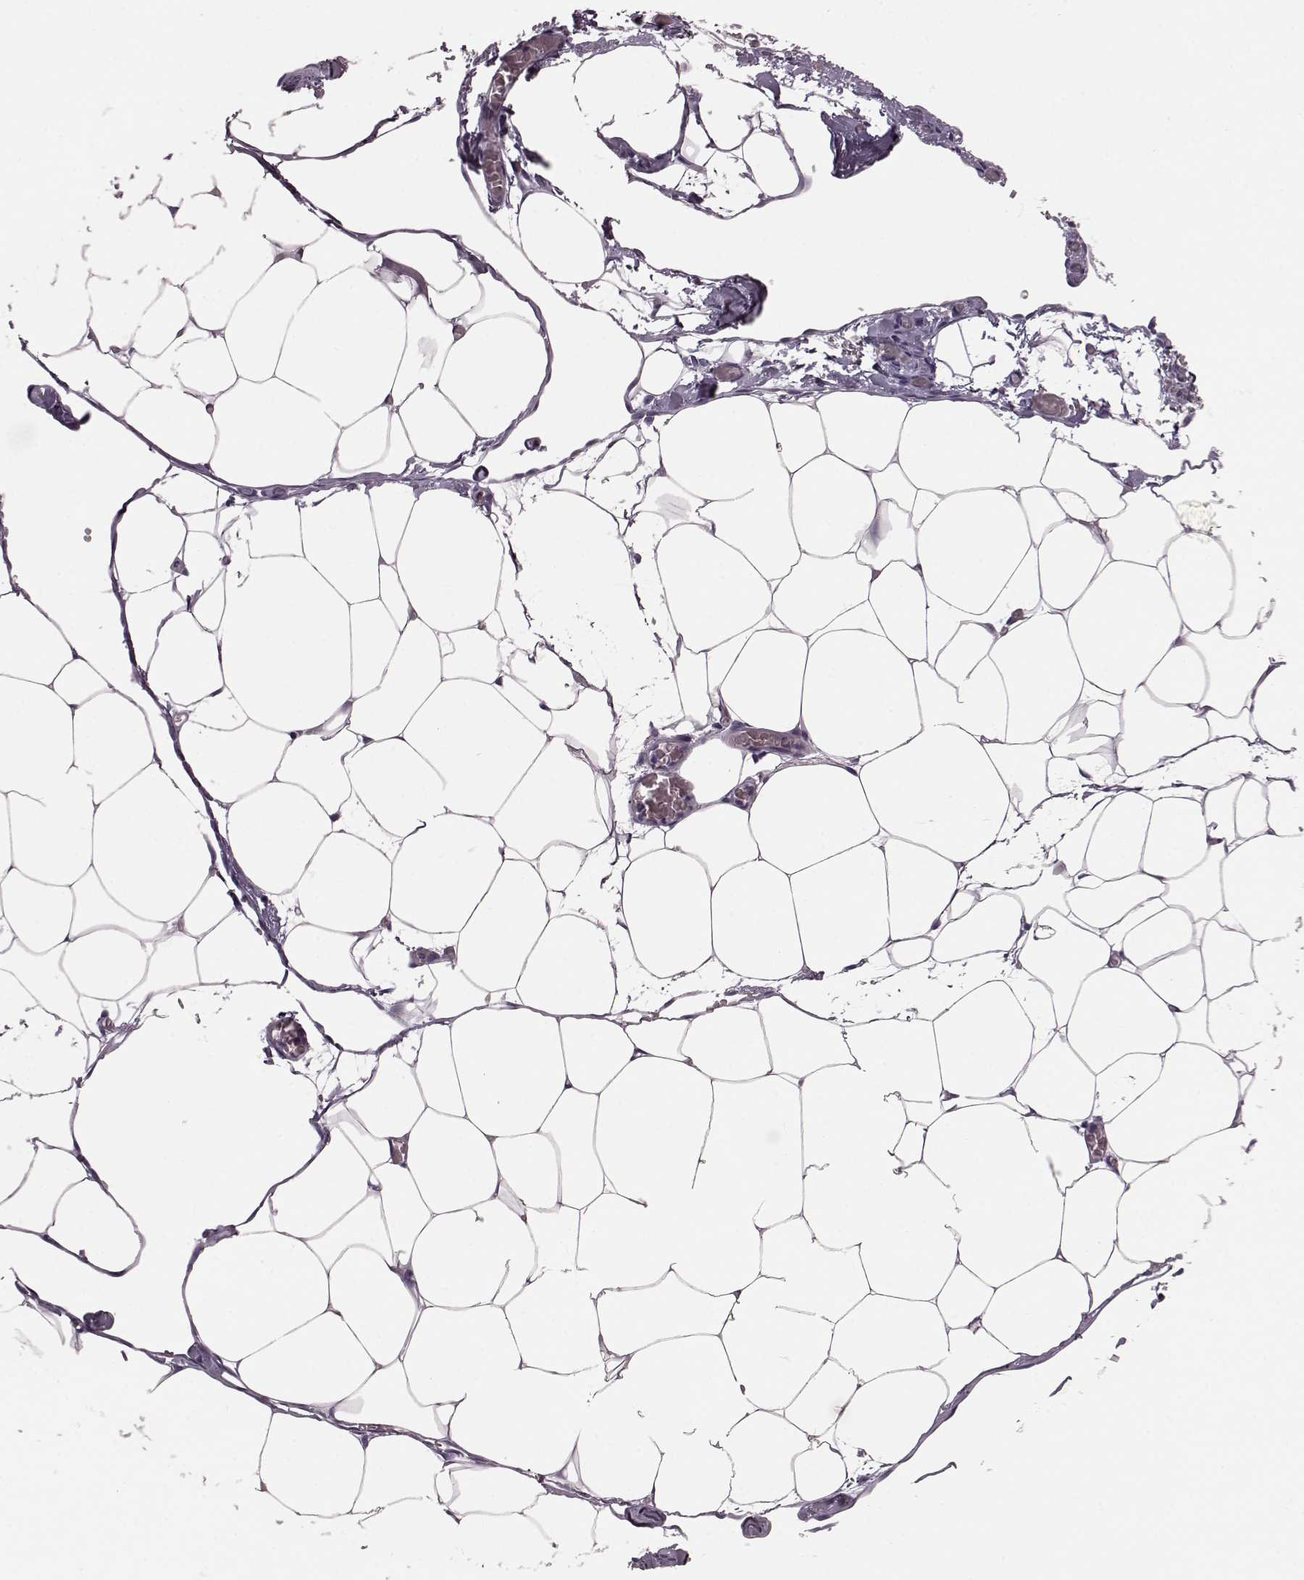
{"staining": {"intensity": "negative", "quantity": "none", "location": "none"}, "tissue": "adipose tissue", "cell_type": "Adipocytes", "image_type": "normal", "snomed": [{"axis": "morphology", "description": "Normal tissue, NOS"}, {"axis": "topography", "description": "Adipose tissue"}], "caption": "Adipose tissue stained for a protein using immunohistochemistry (IHC) reveals no expression adipocytes.", "gene": "RIMS2", "patient": {"sex": "male", "age": 57}}